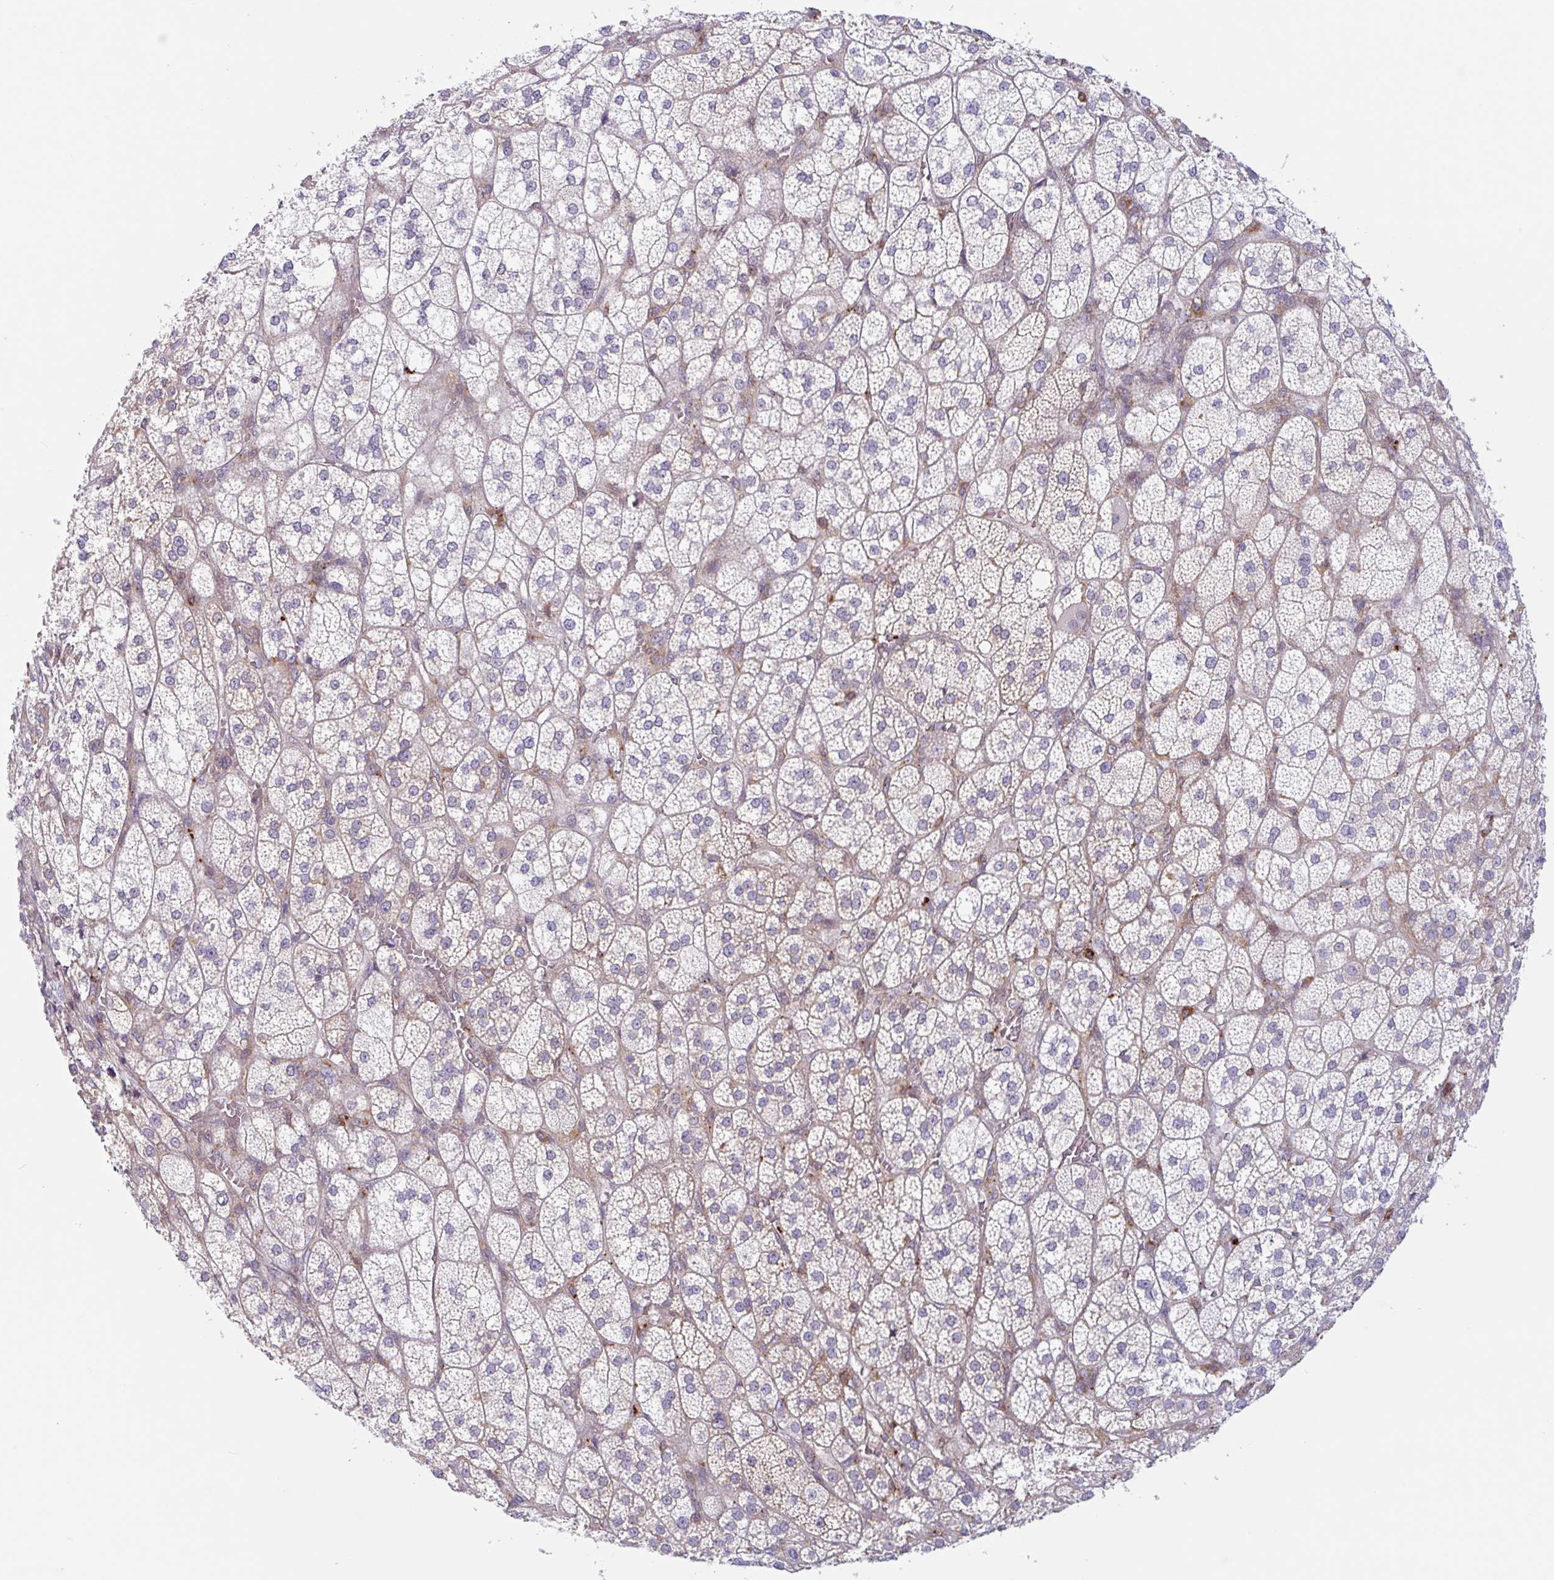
{"staining": {"intensity": "moderate", "quantity": "25%-75%", "location": "cytoplasmic/membranous"}, "tissue": "adrenal gland", "cell_type": "Glandular cells", "image_type": "normal", "snomed": [{"axis": "morphology", "description": "Normal tissue, NOS"}, {"axis": "topography", "description": "Adrenal gland"}], "caption": "Protein staining shows moderate cytoplasmic/membranous positivity in approximately 25%-75% of glandular cells in normal adrenal gland. The staining was performed using DAB (3,3'-diaminobenzidine) to visualize the protein expression in brown, while the nuclei were stained in blue with hematoxylin (Magnification: 20x).", "gene": "RIT1", "patient": {"sex": "female", "age": 60}}